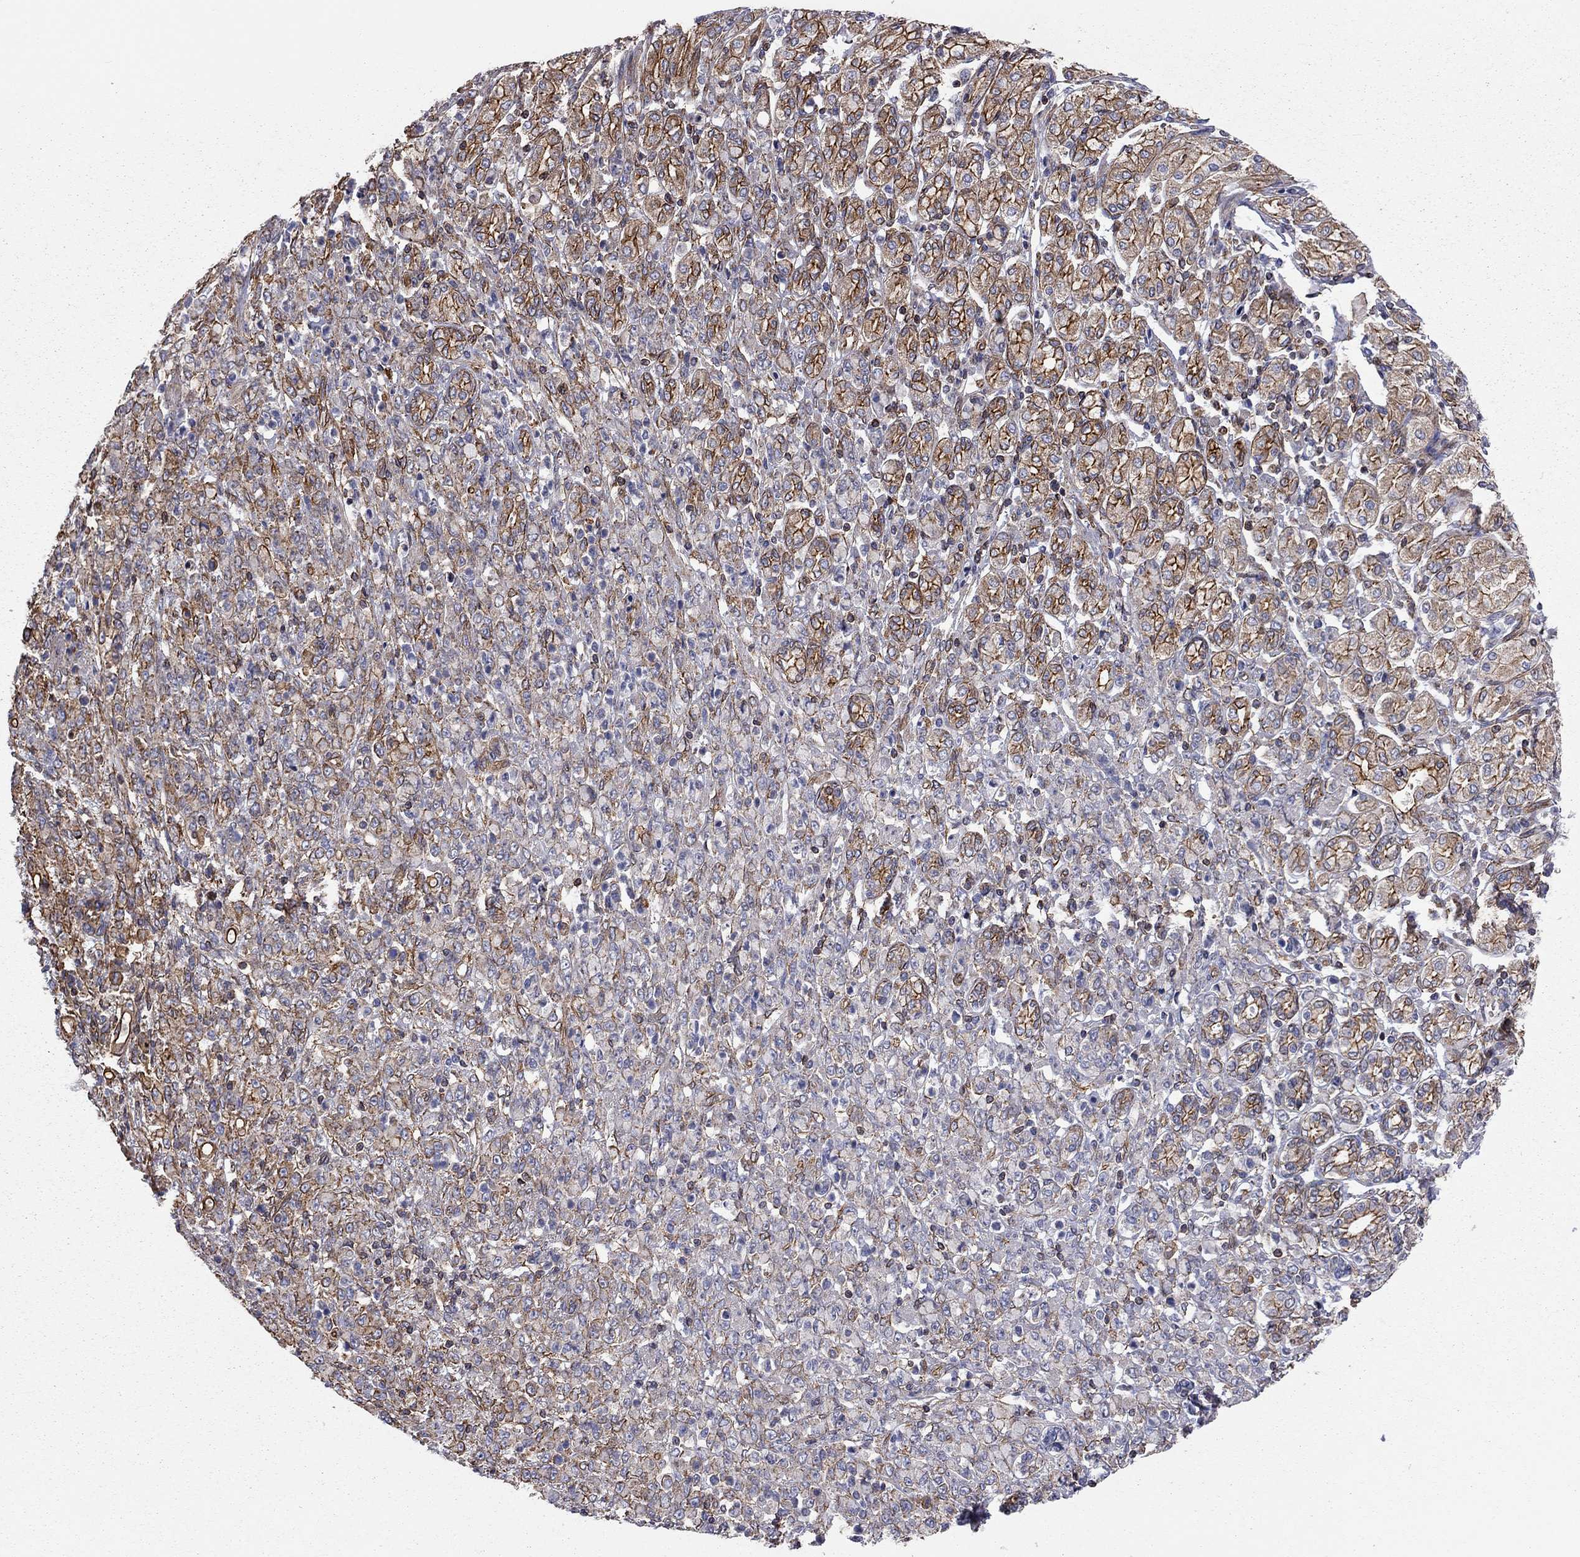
{"staining": {"intensity": "strong", "quantity": "<25%", "location": "cytoplasmic/membranous"}, "tissue": "stomach cancer", "cell_type": "Tumor cells", "image_type": "cancer", "snomed": [{"axis": "morphology", "description": "Normal tissue, NOS"}, {"axis": "morphology", "description": "Adenocarcinoma, NOS"}, {"axis": "topography", "description": "Stomach"}], "caption": "Immunohistochemistry (IHC) photomicrograph of stomach adenocarcinoma stained for a protein (brown), which shows medium levels of strong cytoplasmic/membranous staining in approximately <25% of tumor cells.", "gene": "BICDL2", "patient": {"sex": "female", "age": 79}}